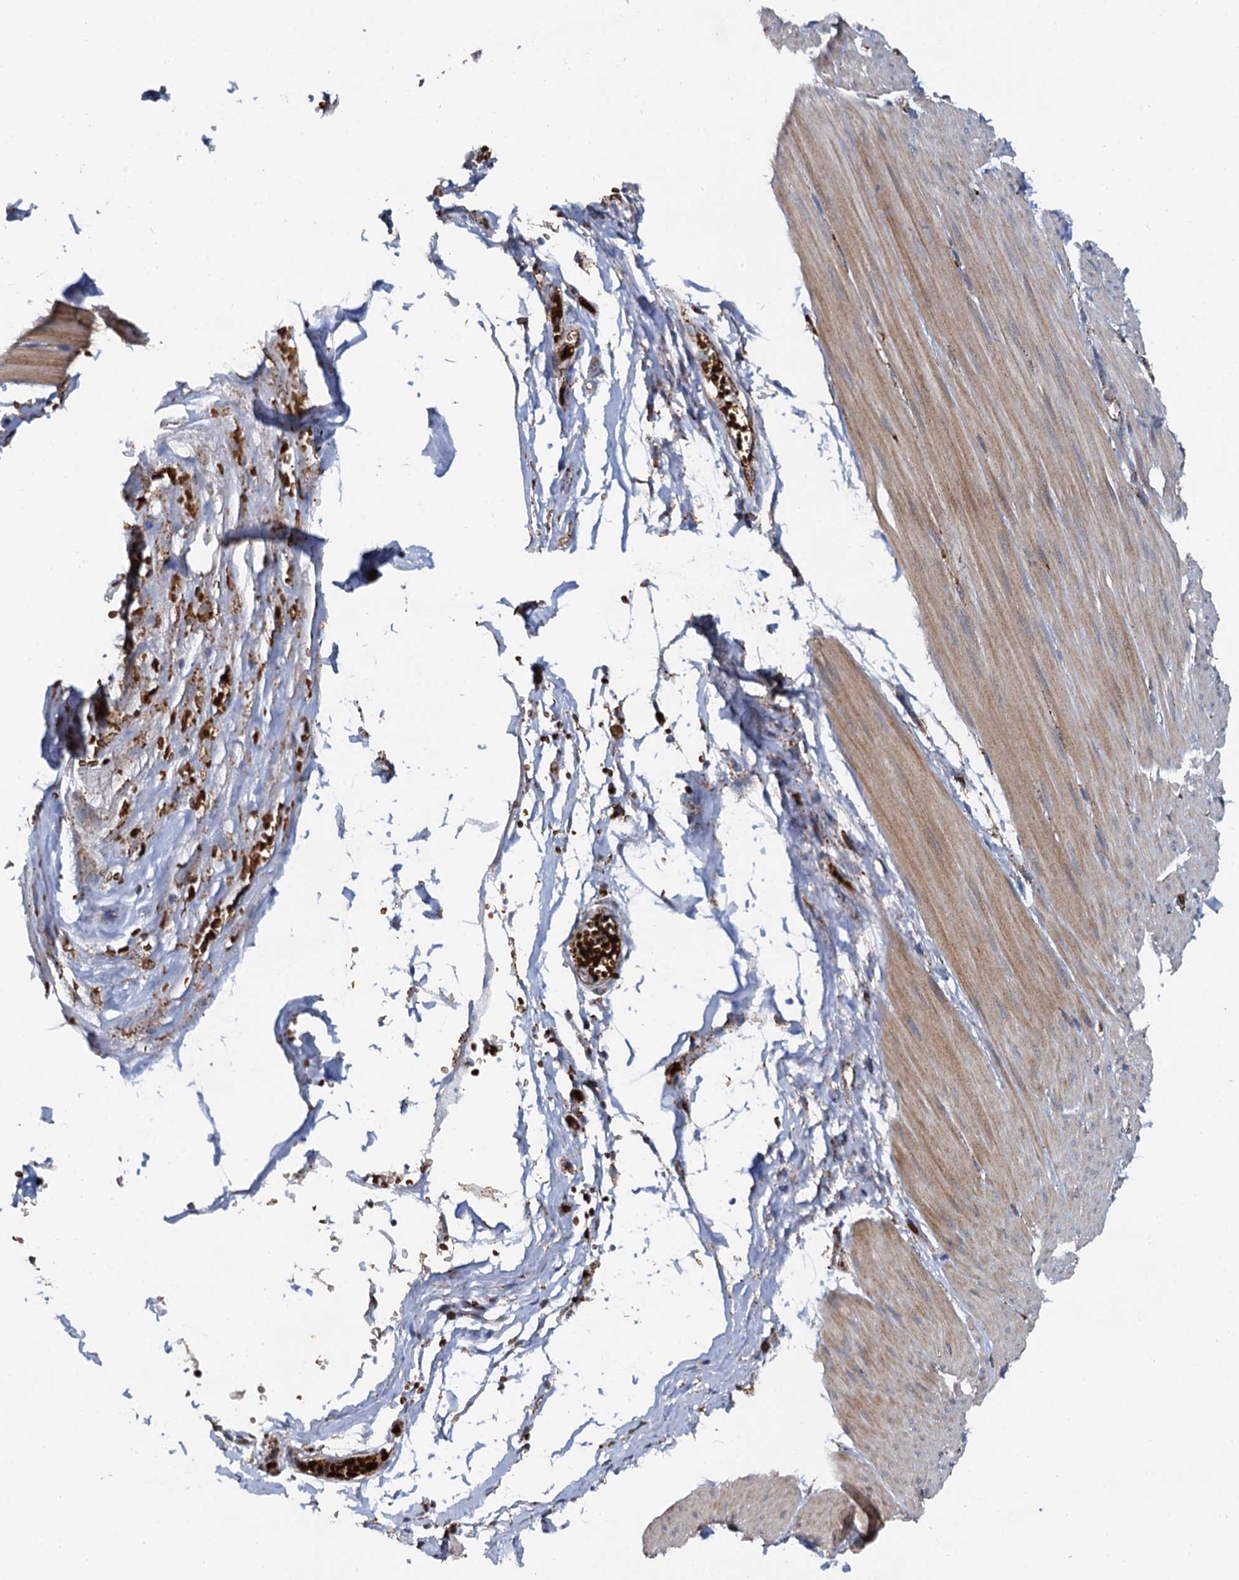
{"staining": {"intensity": "weak", "quantity": "25%-75%", "location": "cytoplasmic/membranous"}, "tissue": "smooth muscle", "cell_type": "Smooth muscle cells", "image_type": "normal", "snomed": [{"axis": "morphology", "description": "Normal tissue, NOS"}, {"axis": "morphology", "description": "Adenocarcinoma, NOS"}, {"axis": "topography", "description": "Colon"}, {"axis": "topography", "description": "Peripheral nerve tissue"}], "caption": "Protein analysis of normal smooth muscle displays weak cytoplasmic/membranous positivity in about 25%-75% of smooth muscle cells. The staining was performed using DAB to visualize the protein expression in brown, while the nuclei were stained in blue with hematoxylin (Magnification: 20x).", "gene": "GBA1", "patient": {"sex": "male", "age": 14}}